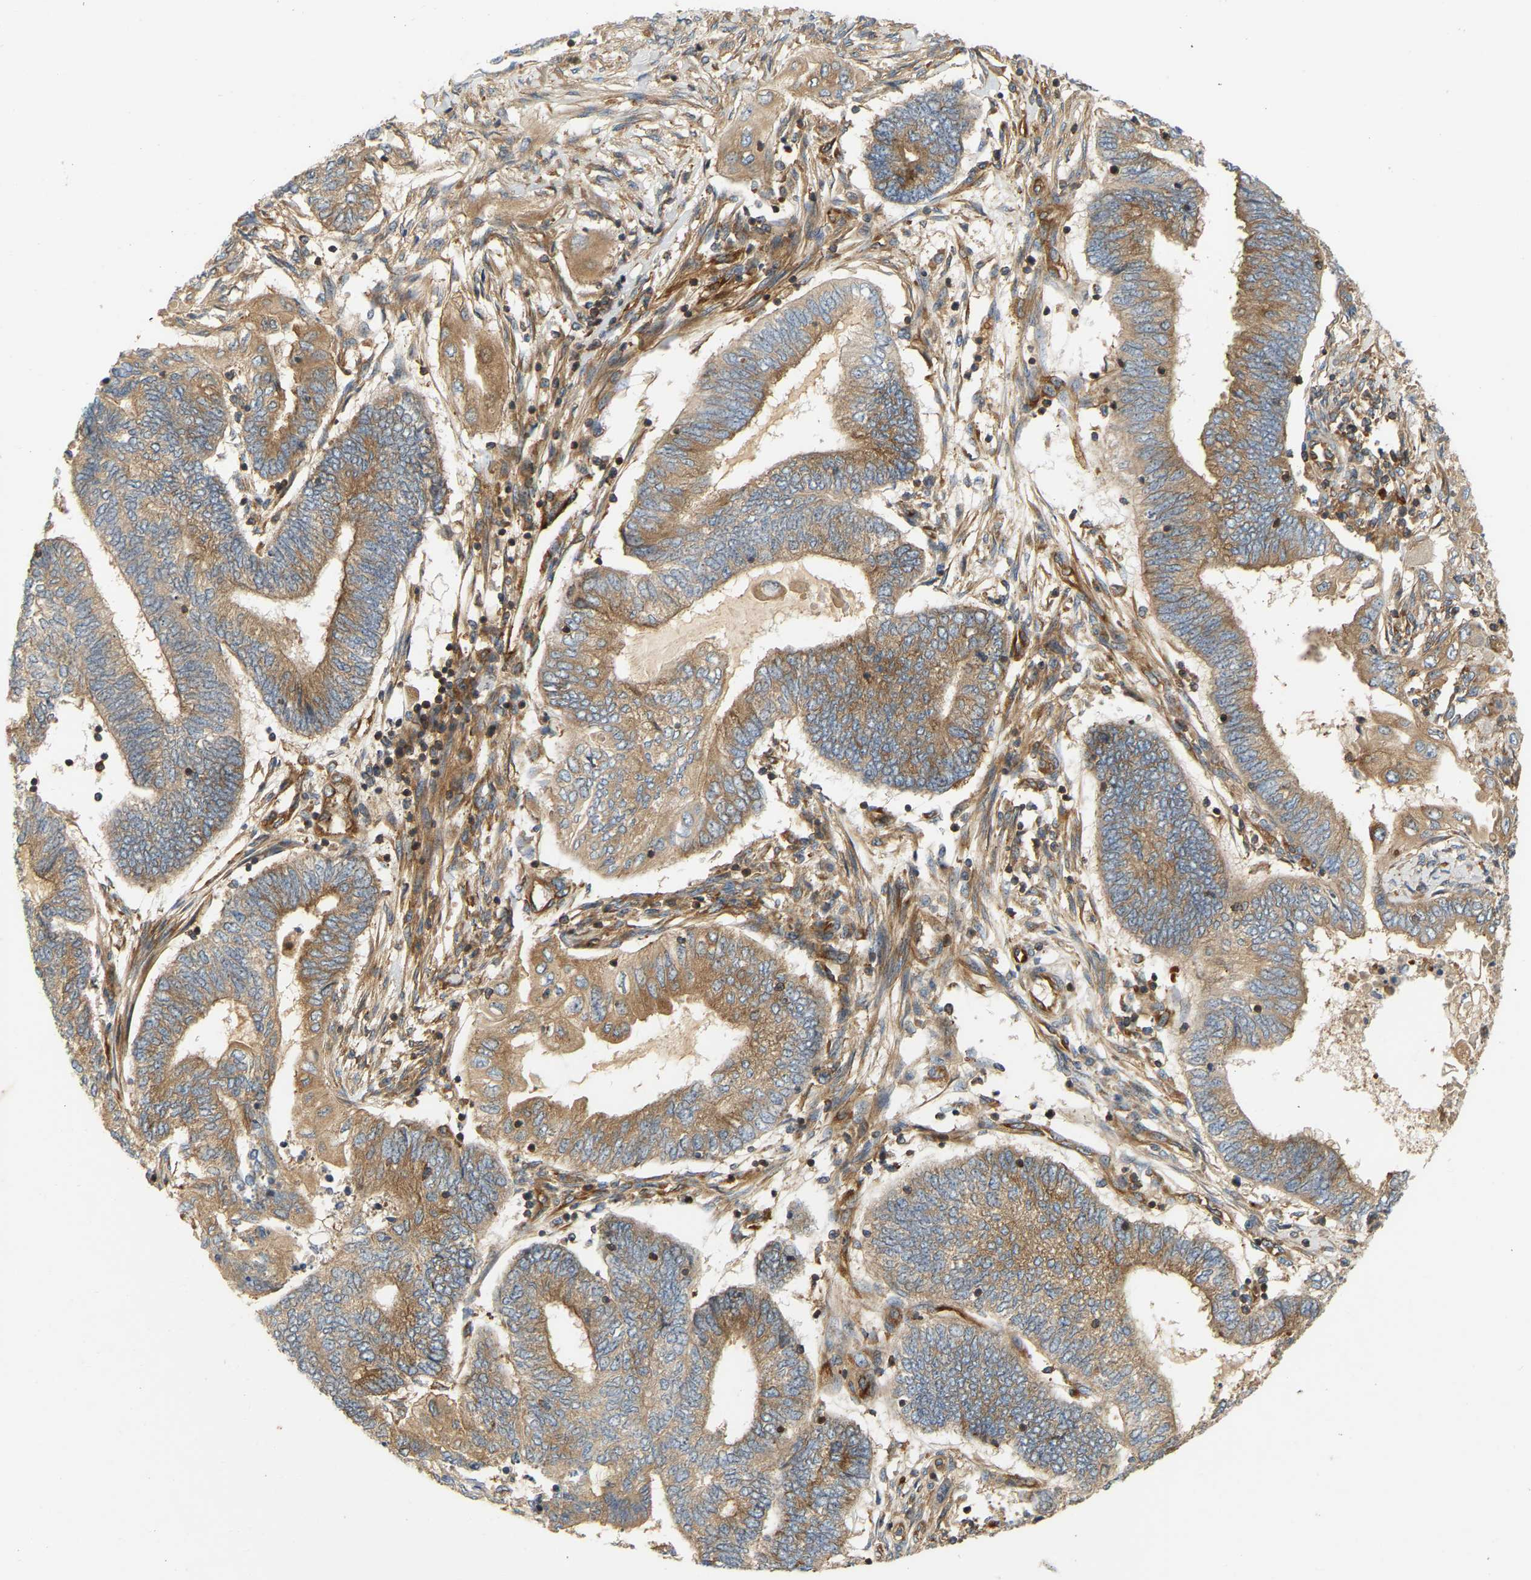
{"staining": {"intensity": "moderate", "quantity": ">75%", "location": "cytoplasmic/membranous"}, "tissue": "endometrial cancer", "cell_type": "Tumor cells", "image_type": "cancer", "snomed": [{"axis": "morphology", "description": "Adenocarcinoma, NOS"}, {"axis": "topography", "description": "Uterus"}, {"axis": "topography", "description": "Endometrium"}], "caption": "Protein staining exhibits moderate cytoplasmic/membranous expression in approximately >75% of tumor cells in adenocarcinoma (endometrial).", "gene": "AKAP13", "patient": {"sex": "female", "age": 70}}